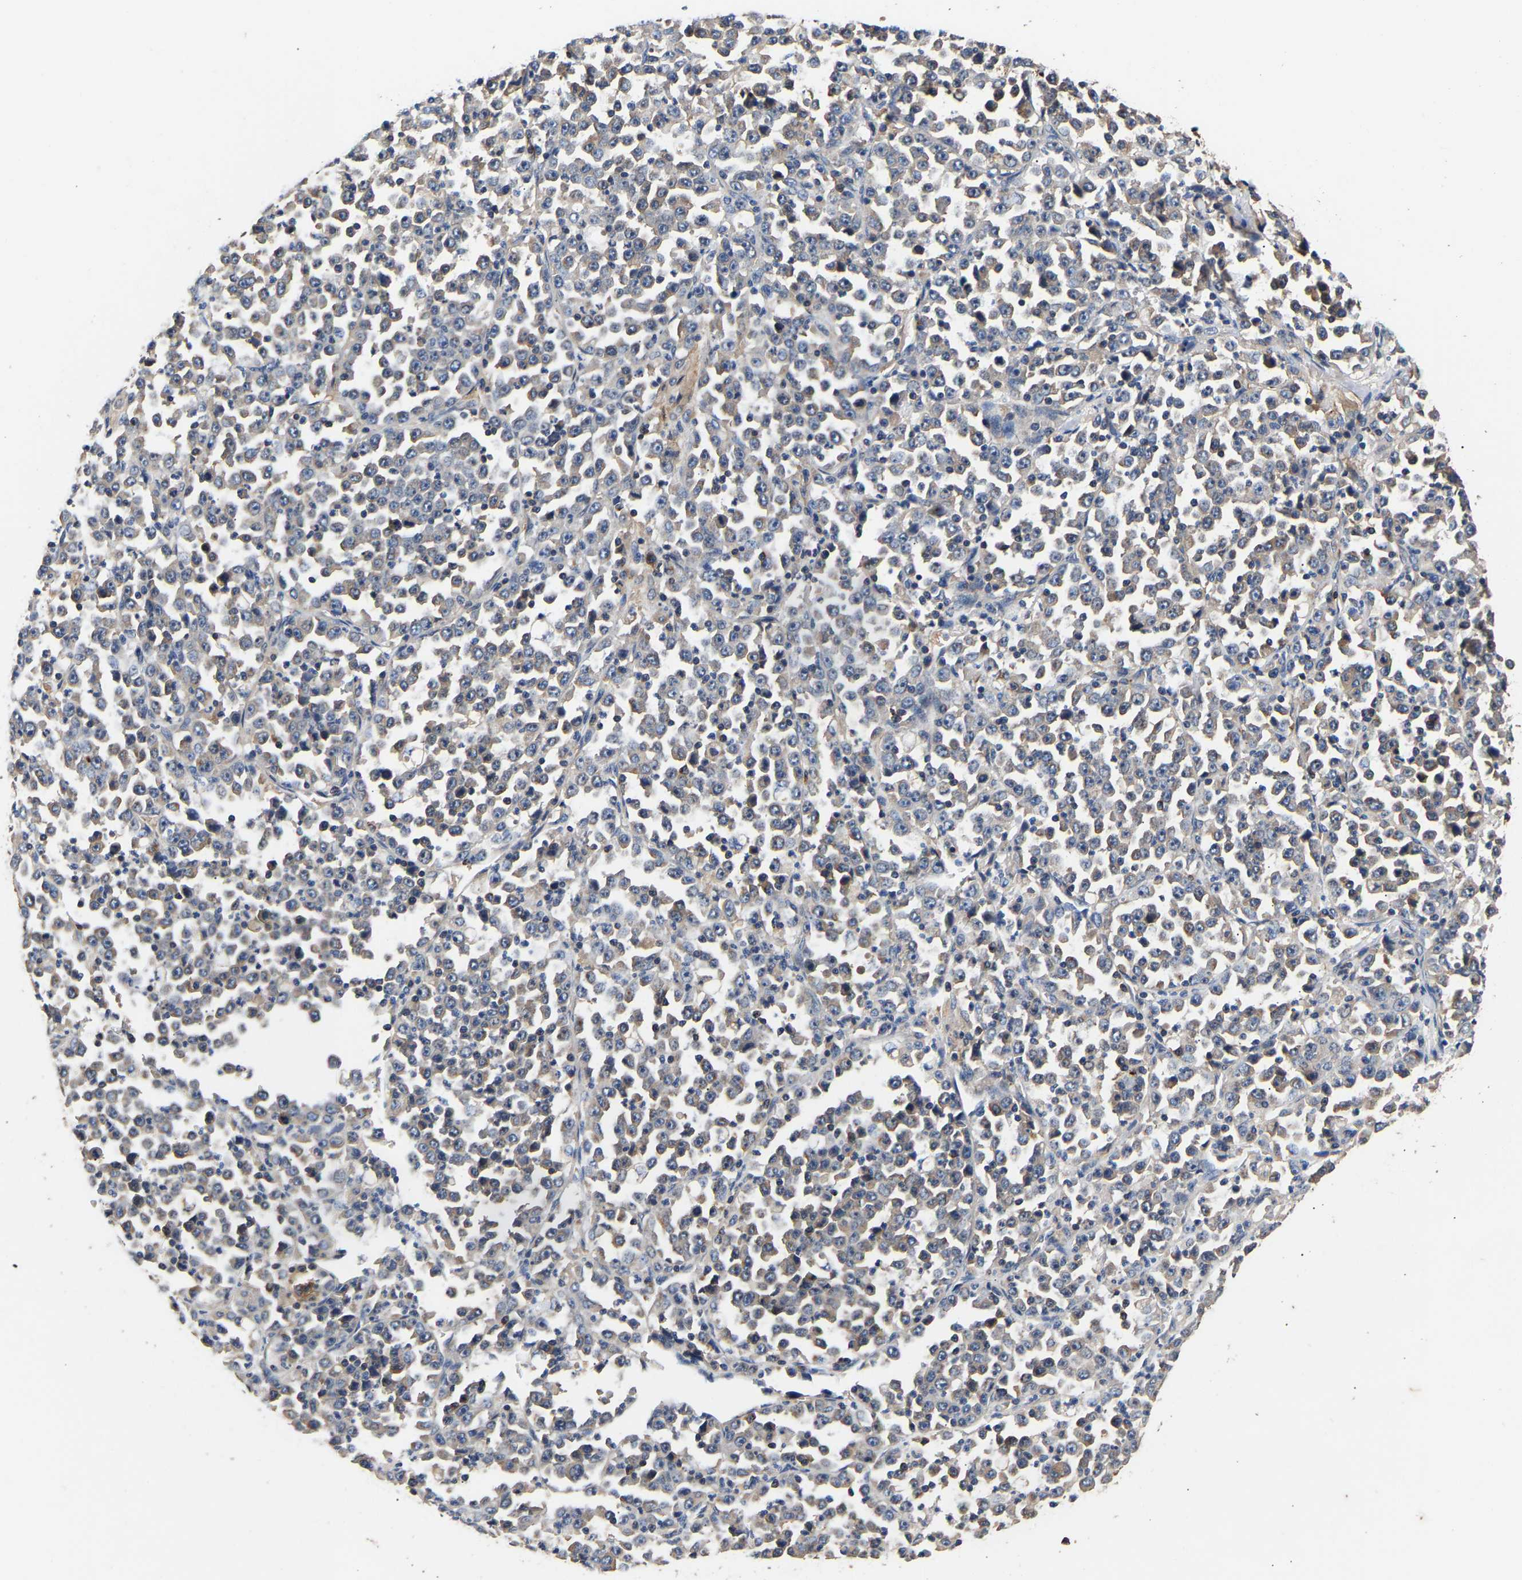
{"staining": {"intensity": "weak", "quantity": "<25%", "location": "cytoplasmic/membranous"}, "tissue": "stomach cancer", "cell_type": "Tumor cells", "image_type": "cancer", "snomed": [{"axis": "morphology", "description": "Normal tissue, NOS"}, {"axis": "morphology", "description": "Adenocarcinoma, NOS"}, {"axis": "topography", "description": "Stomach, upper"}, {"axis": "topography", "description": "Stomach"}], "caption": "A high-resolution histopathology image shows IHC staining of stomach adenocarcinoma, which reveals no significant positivity in tumor cells.", "gene": "LRBA", "patient": {"sex": "male", "age": 59}}